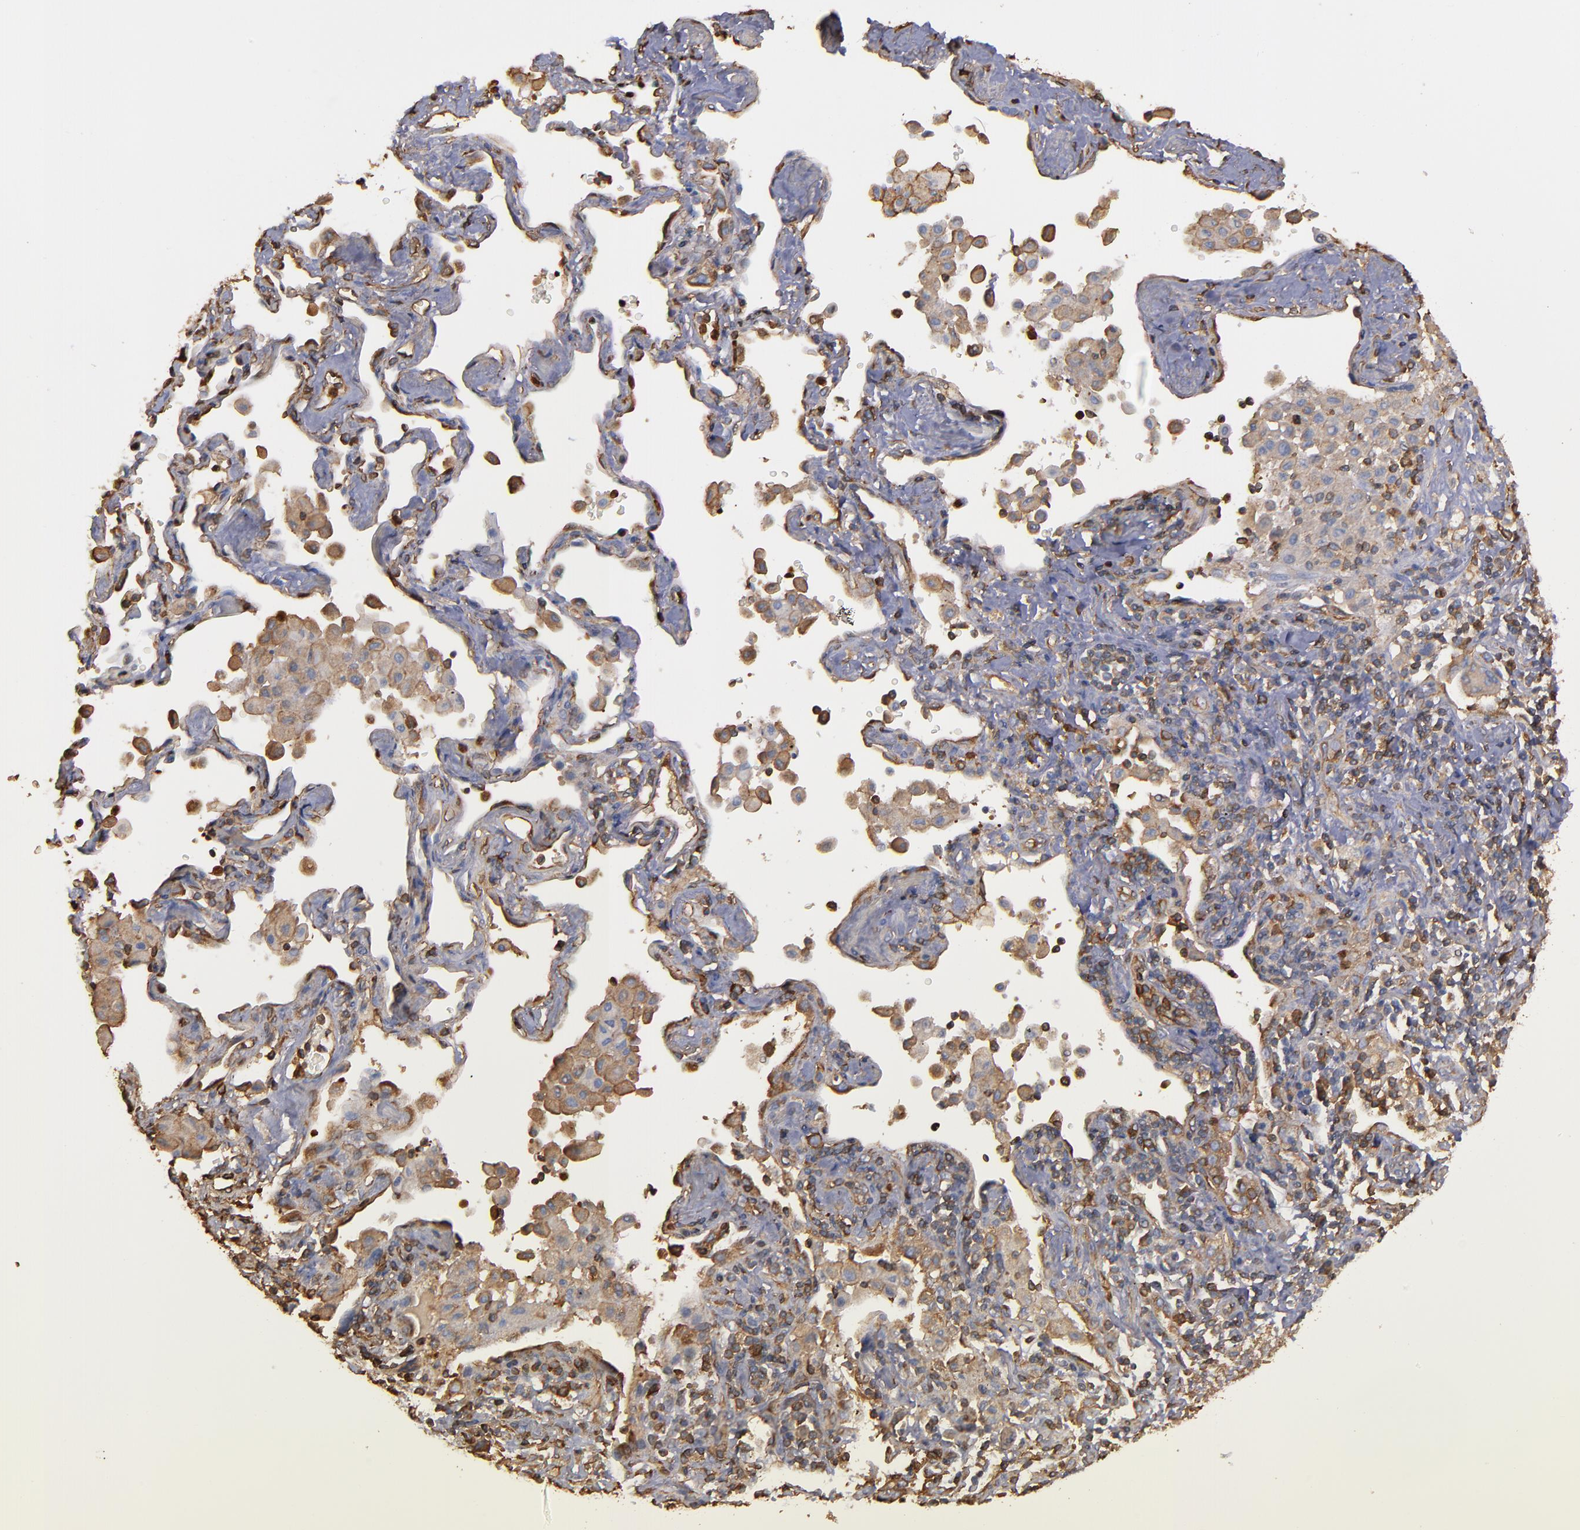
{"staining": {"intensity": "weak", "quantity": "<25%", "location": "cytoplasmic/membranous"}, "tissue": "lung cancer", "cell_type": "Tumor cells", "image_type": "cancer", "snomed": [{"axis": "morphology", "description": "Squamous cell carcinoma, NOS"}, {"axis": "topography", "description": "Lung"}], "caption": "Protein analysis of lung cancer (squamous cell carcinoma) reveals no significant positivity in tumor cells.", "gene": "ACTN4", "patient": {"sex": "female", "age": 67}}